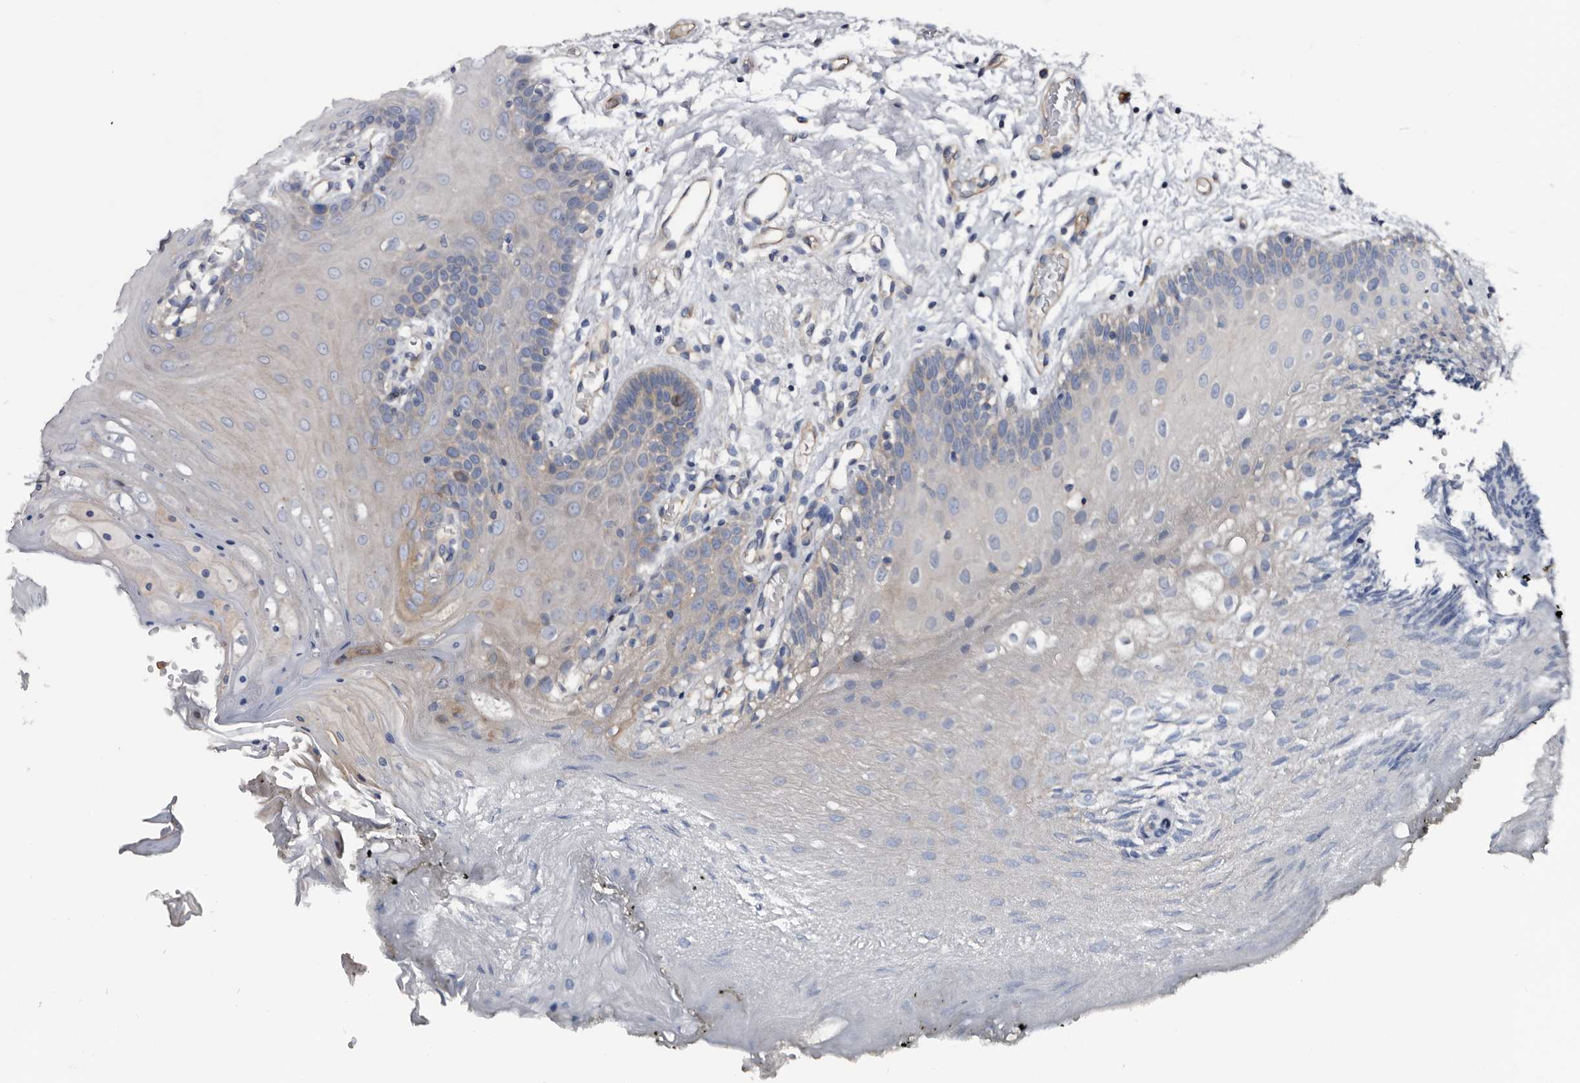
{"staining": {"intensity": "weak", "quantity": "<25%", "location": "cytoplasmic/membranous"}, "tissue": "oral mucosa", "cell_type": "Squamous epithelial cells", "image_type": "normal", "snomed": [{"axis": "morphology", "description": "Normal tissue, NOS"}, {"axis": "morphology", "description": "Squamous cell carcinoma, NOS"}, {"axis": "topography", "description": "Skeletal muscle"}, {"axis": "topography", "description": "Oral tissue"}, {"axis": "topography", "description": "Salivary gland"}, {"axis": "topography", "description": "Head-Neck"}], "caption": "Protein analysis of benign oral mucosa demonstrates no significant positivity in squamous epithelial cells. The staining was performed using DAB to visualize the protein expression in brown, while the nuclei were stained in blue with hematoxylin (Magnification: 20x).", "gene": "TSPAN17", "patient": {"sex": "male", "age": 54}}